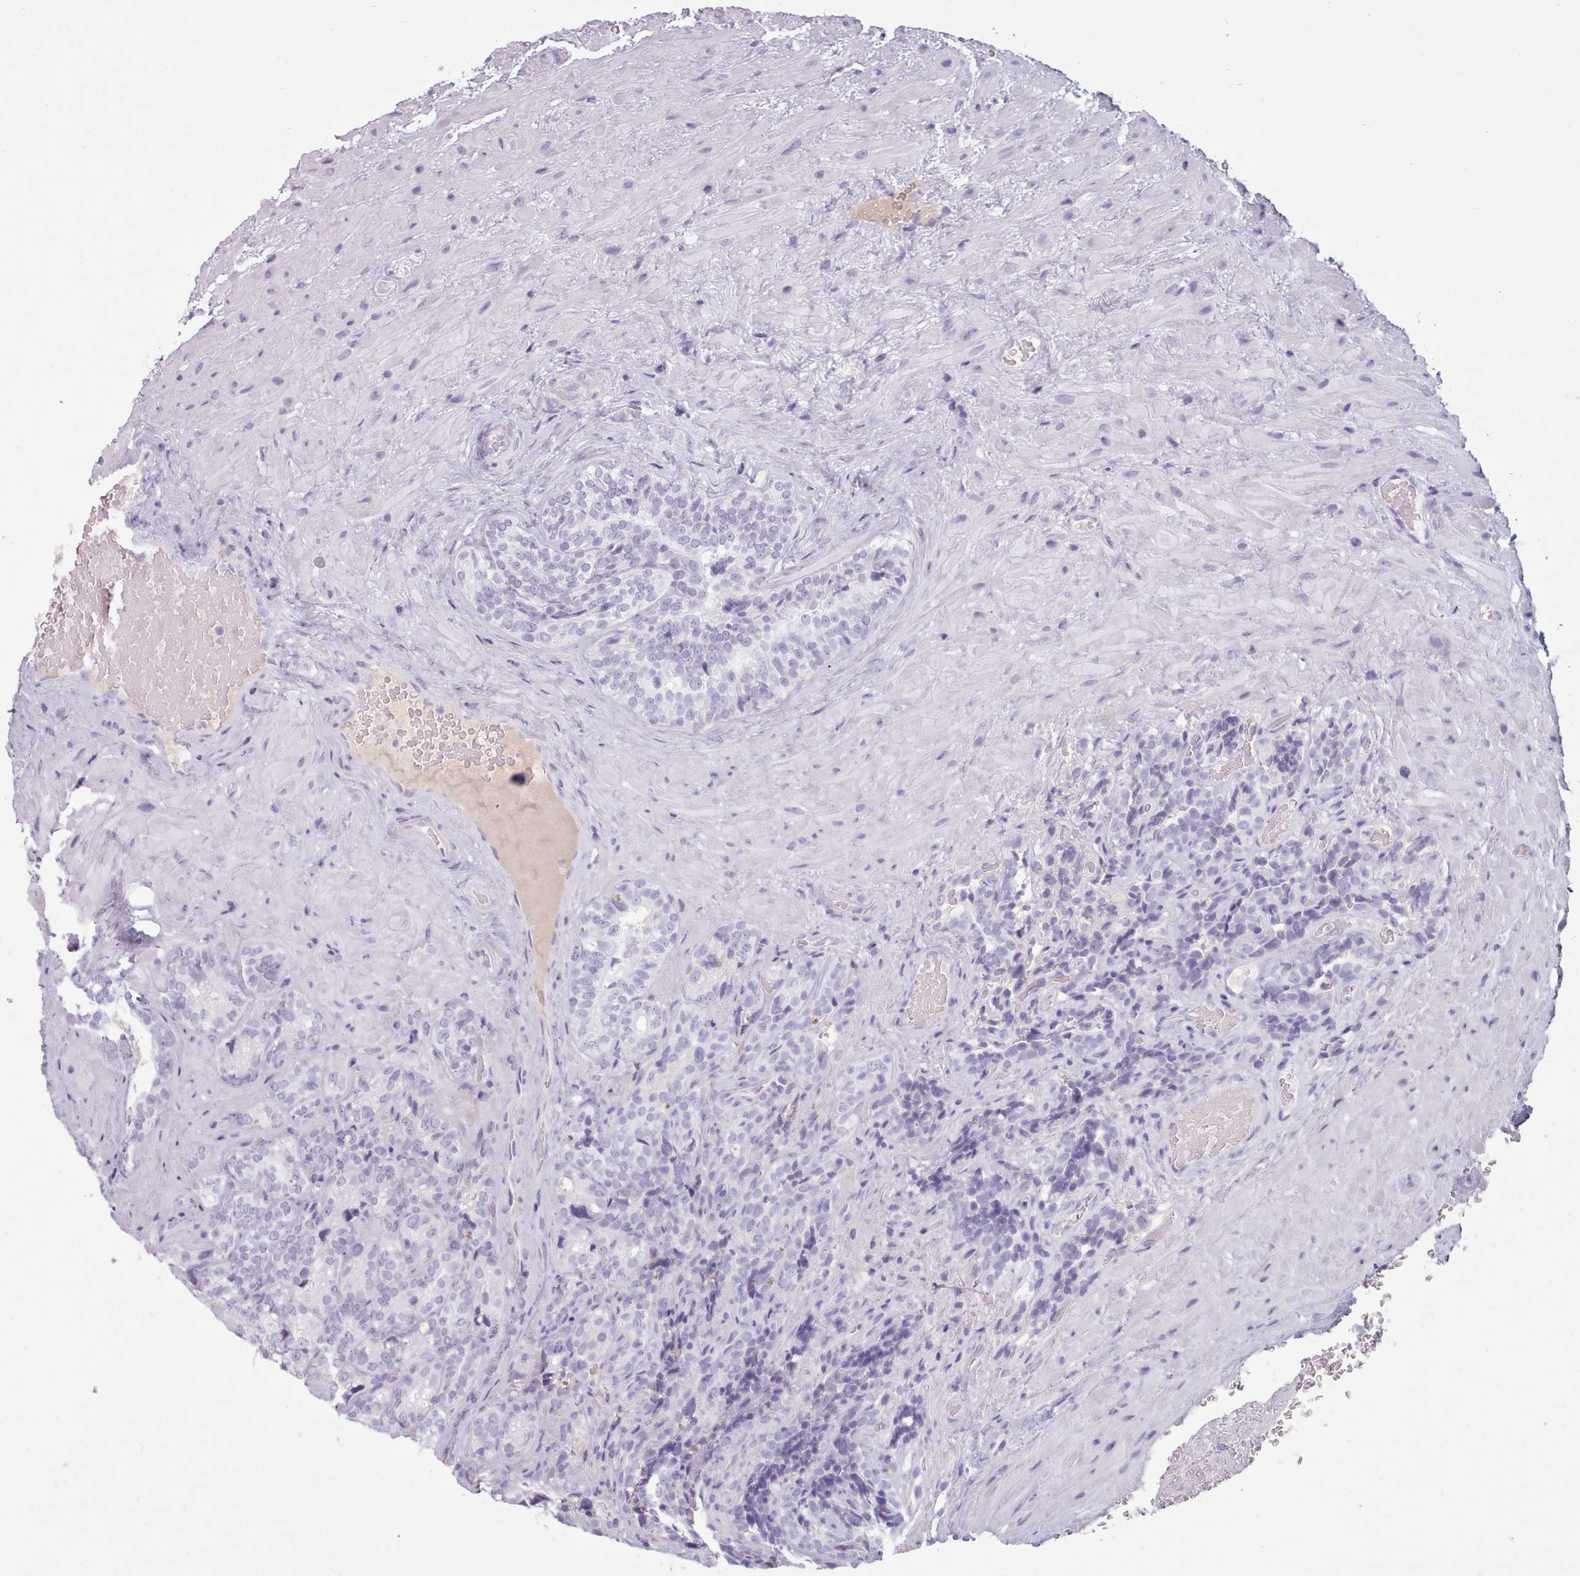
{"staining": {"intensity": "negative", "quantity": "none", "location": "none"}, "tissue": "seminal vesicle", "cell_type": "Glandular cells", "image_type": "normal", "snomed": [{"axis": "morphology", "description": "Normal tissue, NOS"}, {"axis": "topography", "description": "Seminal veicle"}, {"axis": "topography", "description": "Peripheral nerve tissue"}], "caption": "Immunohistochemistry (IHC) of unremarkable human seminal vesicle demonstrates no positivity in glandular cells.", "gene": "ZNF43", "patient": {"sex": "male", "age": 67}}